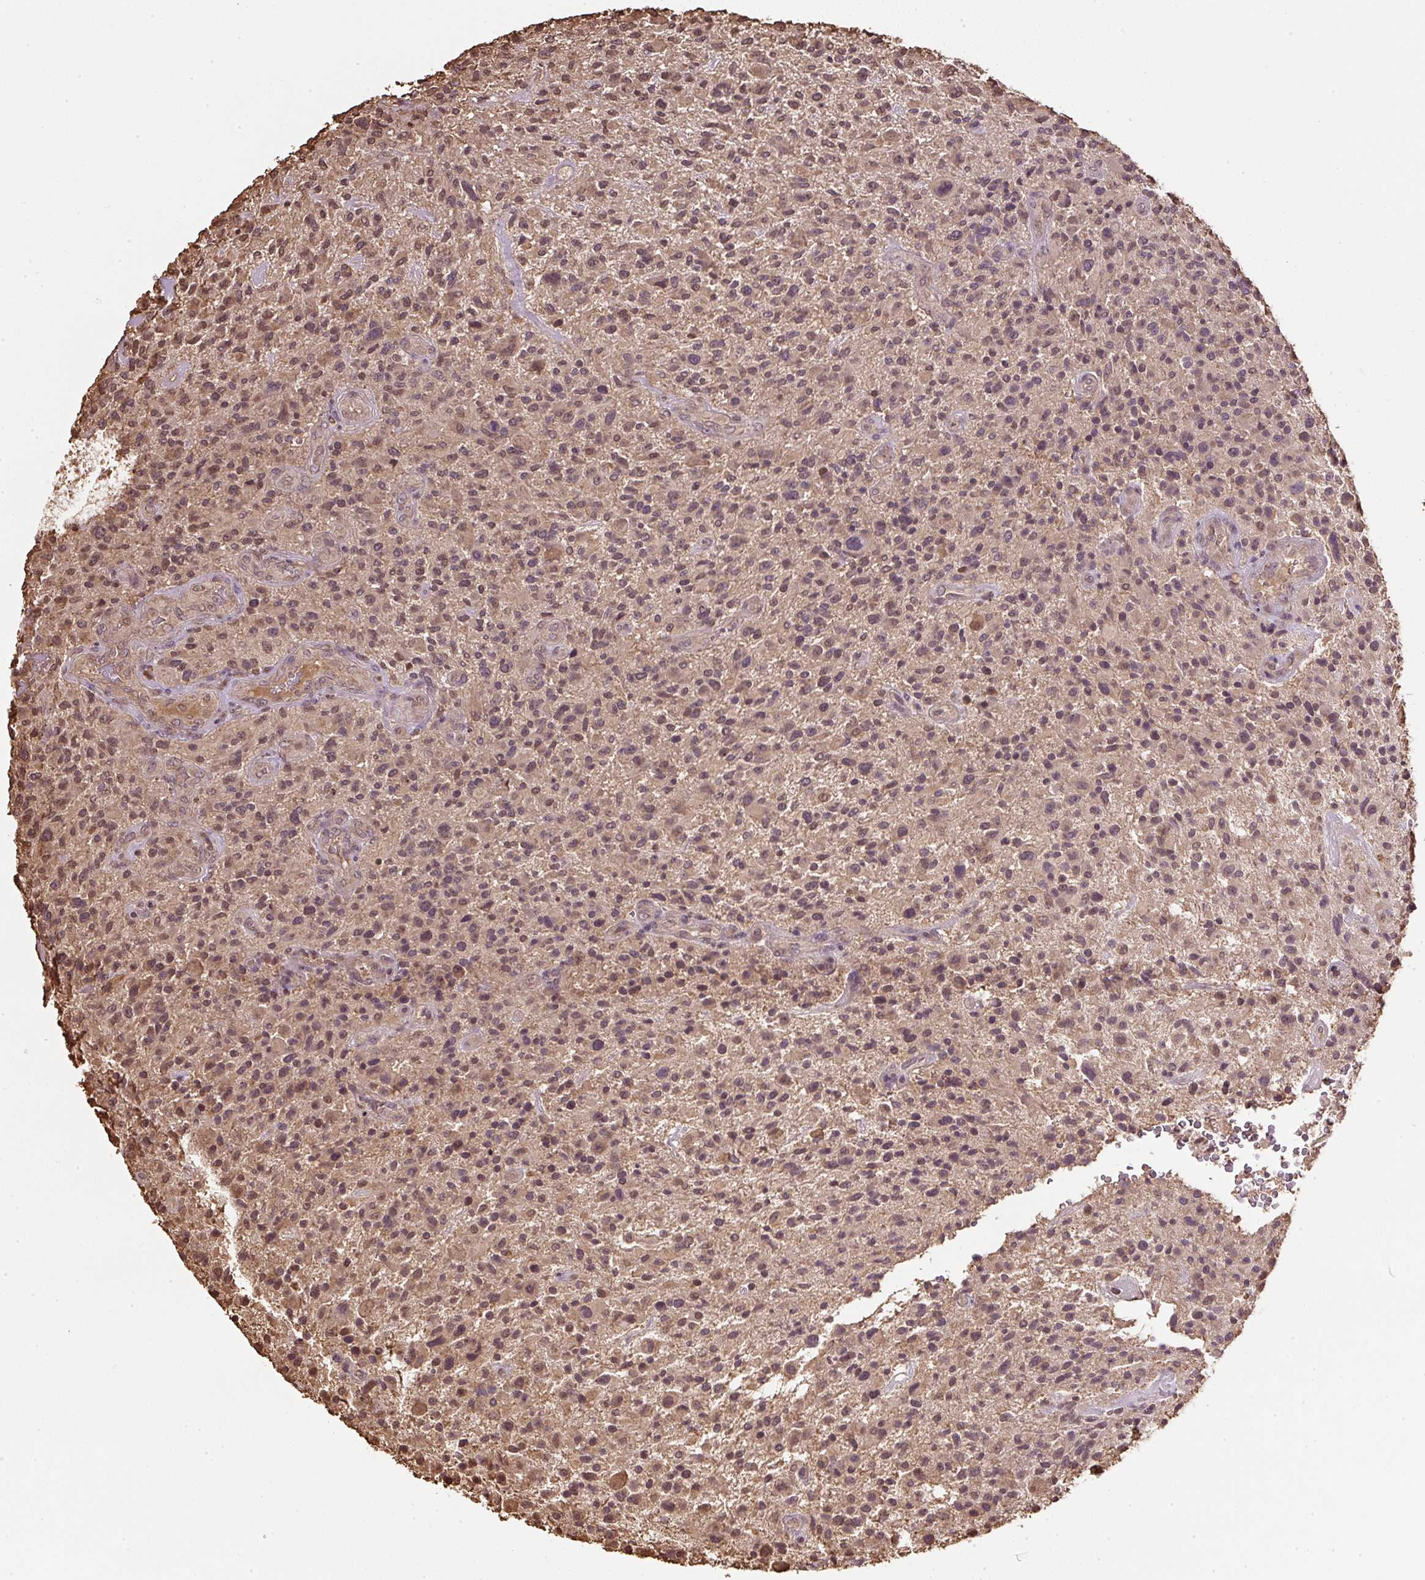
{"staining": {"intensity": "moderate", "quantity": ">75%", "location": "cytoplasmic/membranous,nuclear"}, "tissue": "glioma", "cell_type": "Tumor cells", "image_type": "cancer", "snomed": [{"axis": "morphology", "description": "Glioma, malignant, High grade"}, {"axis": "topography", "description": "Brain"}], "caption": "Tumor cells show medium levels of moderate cytoplasmic/membranous and nuclear staining in about >75% of cells in glioma.", "gene": "TMEM170B", "patient": {"sex": "male", "age": 47}}